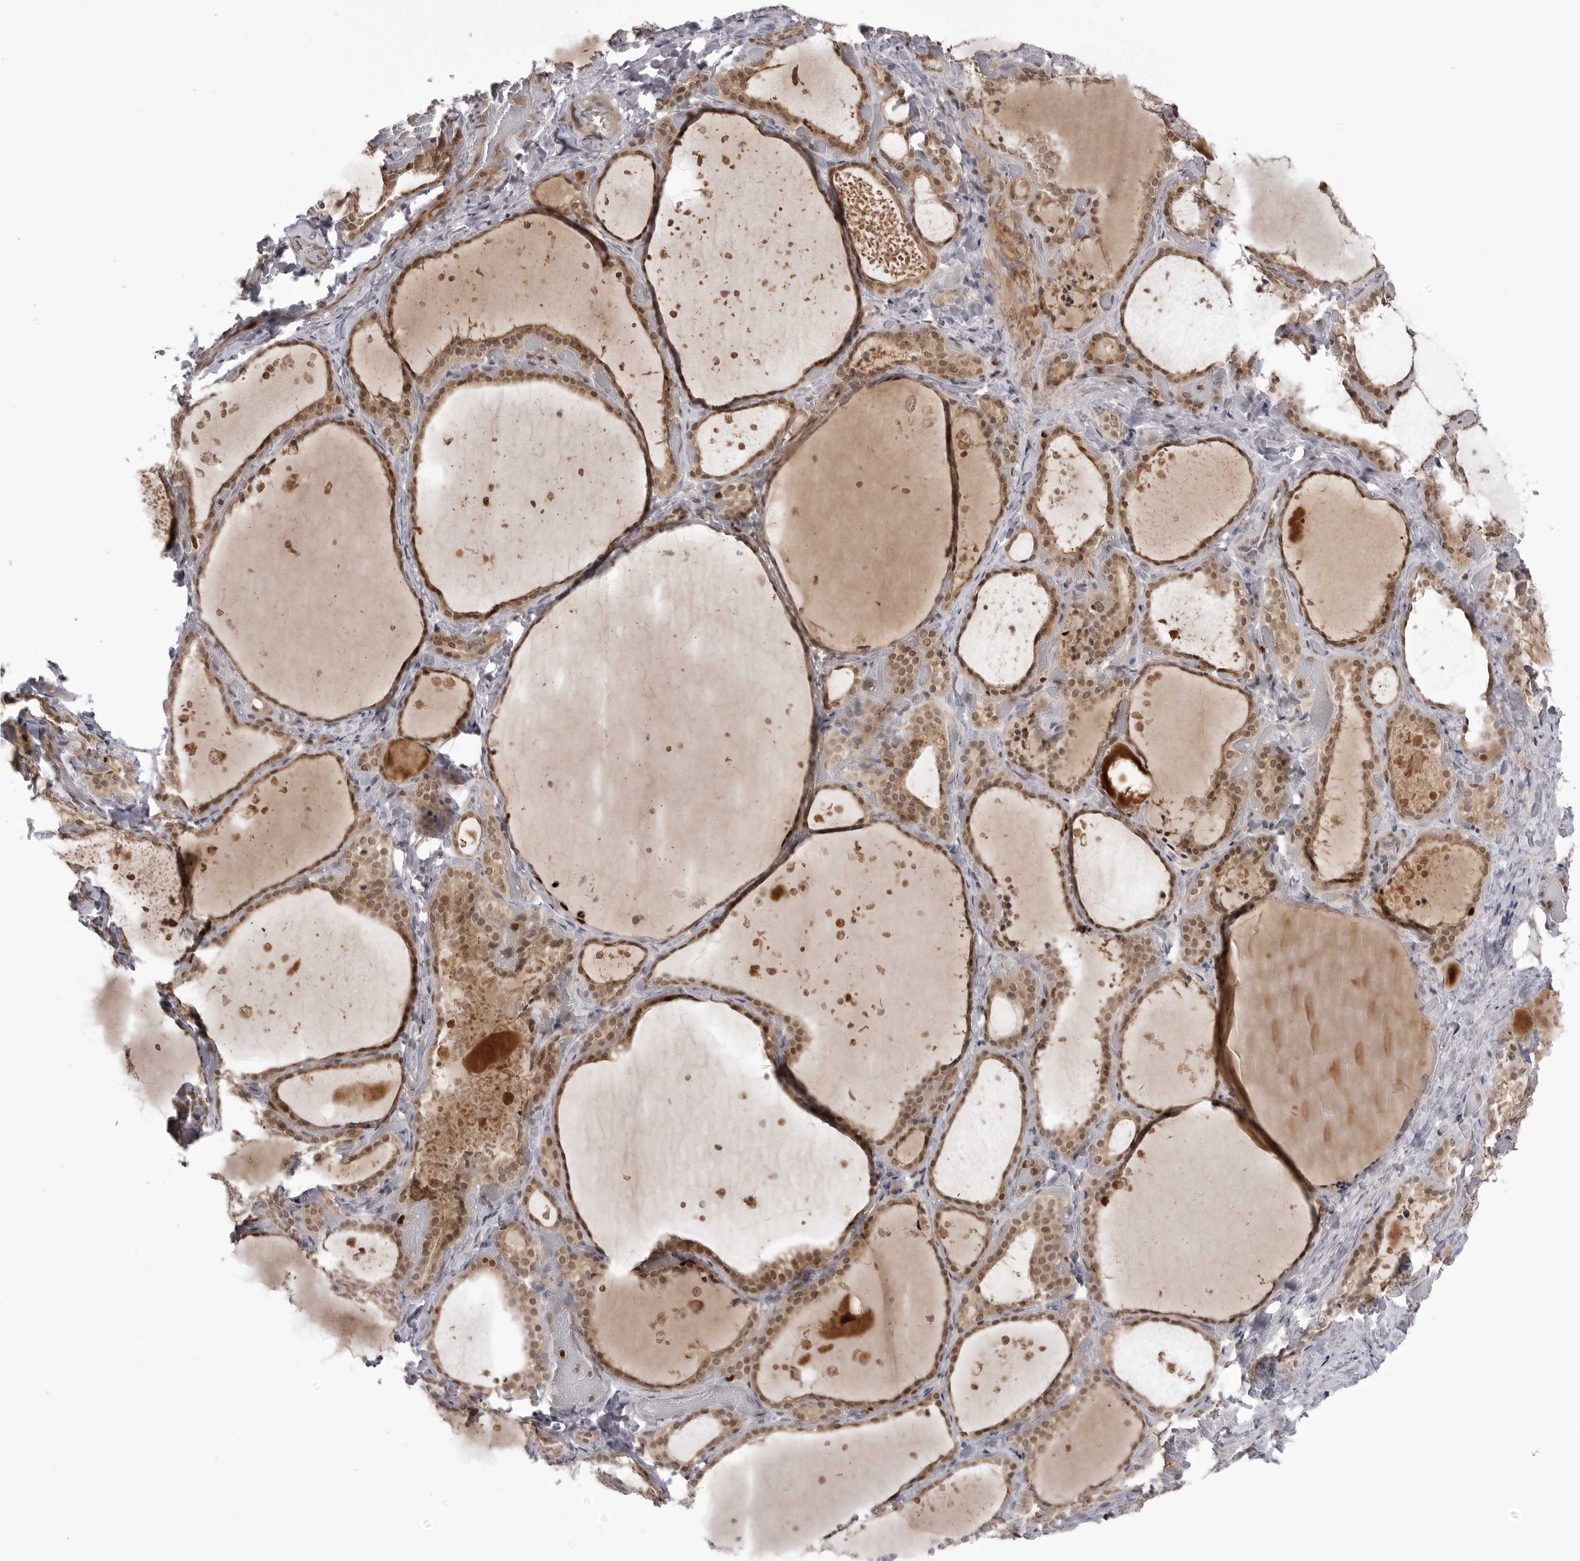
{"staining": {"intensity": "moderate", "quantity": ">75%", "location": "cytoplasmic/membranous,nuclear"}, "tissue": "thyroid gland", "cell_type": "Glandular cells", "image_type": "normal", "snomed": [{"axis": "morphology", "description": "Normal tissue, NOS"}, {"axis": "topography", "description": "Thyroid gland"}], "caption": "Thyroid gland stained for a protein (brown) reveals moderate cytoplasmic/membranous,nuclear positive staining in about >75% of glandular cells.", "gene": "PTK2B", "patient": {"sex": "female", "age": 44}}